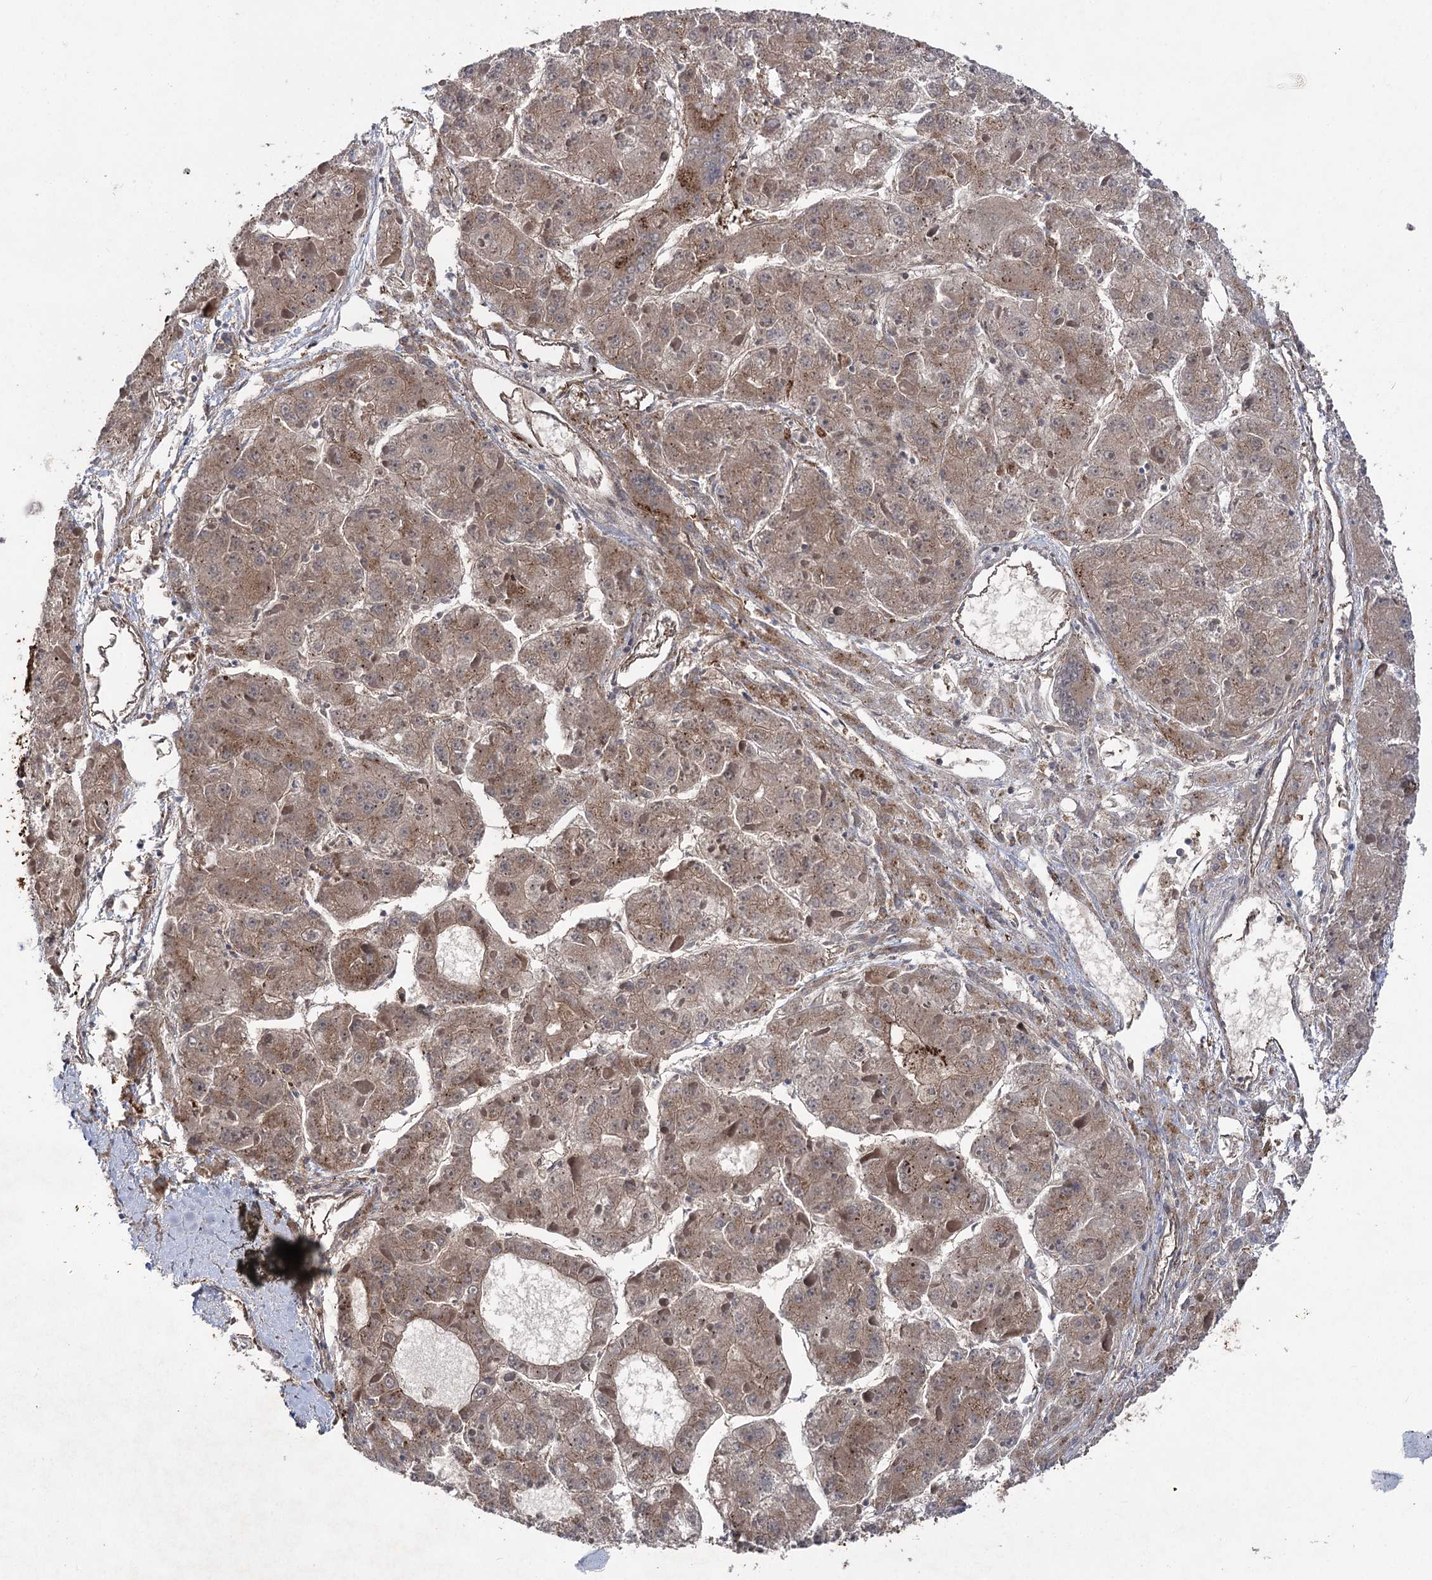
{"staining": {"intensity": "weak", "quantity": ">75%", "location": "cytoplasmic/membranous"}, "tissue": "liver cancer", "cell_type": "Tumor cells", "image_type": "cancer", "snomed": [{"axis": "morphology", "description": "Carcinoma, Hepatocellular, NOS"}, {"axis": "topography", "description": "Liver"}], "caption": "Immunohistochemistry histopathology image of neoplastic tissue: liver hepatocellular carcinoma stained using IHC reveals low levels of weak protein expression localized specifically in the cytoplasmic/membranous of tumor cells, appearing as a cytoplasmic/membranous brown color.", "gene": "OTUD1", "patient": {"sex": "female", "age": 73}}